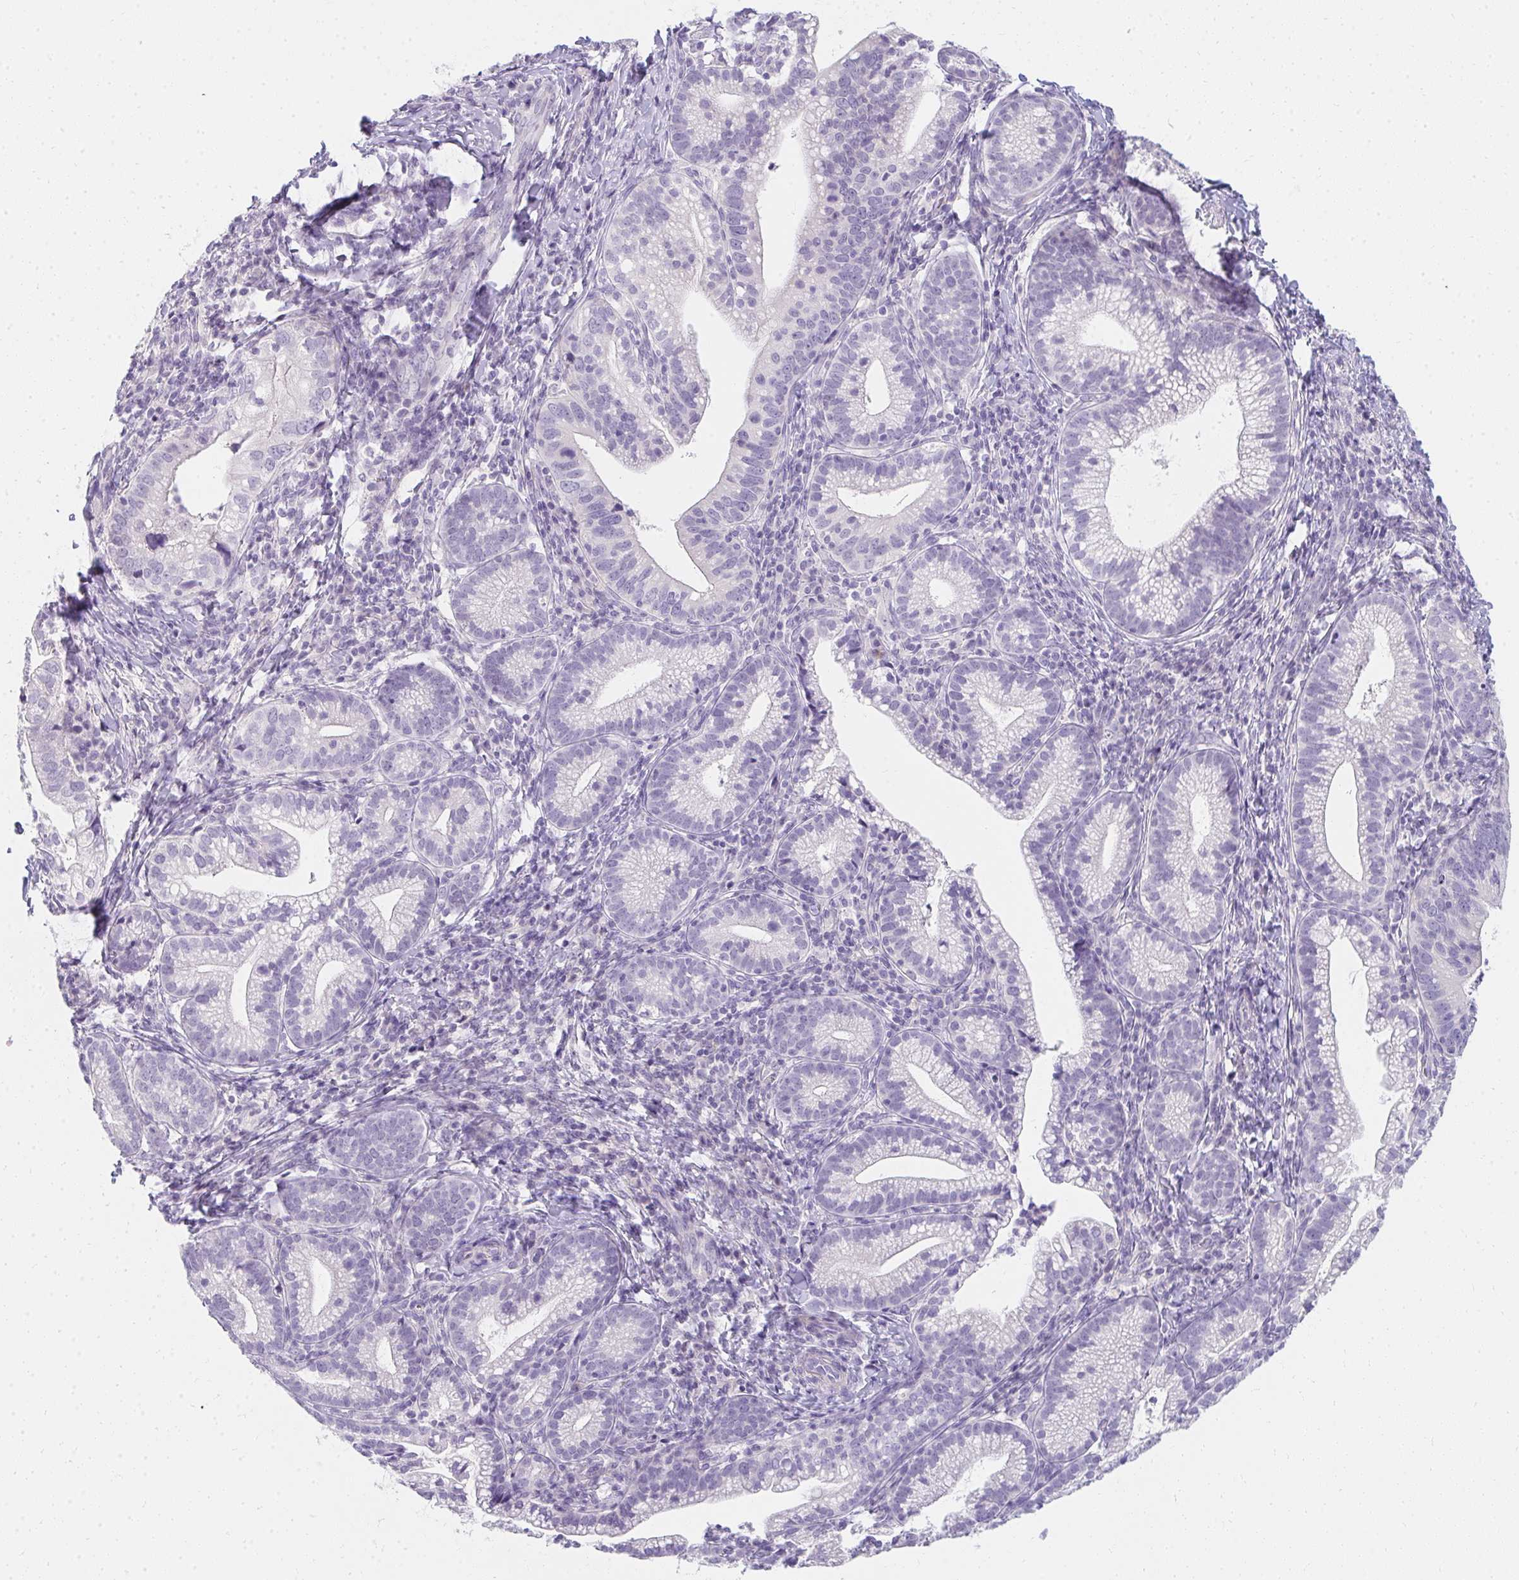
{"staining": {"intensity": "negative", "quantity": "none", "location": "none"}, "tissue": "cervical cancer", "cell_type": "Tumor cells", "image_type": "cancer", "snomed": [{"axis": "morphology", "description": "Normal tissue, NOS"}, {"axis": "morphology", "description": "Adenocarcinoma, NOS"}, {"axis": "topography", "description": "Cervix"}], "caption": "DAB immunohistochemical staining of cervical cancer shows no significant positivity in tumor cells.", "gene": "PPP1R3G", "patient": {"sex": "female", "age": 44}}